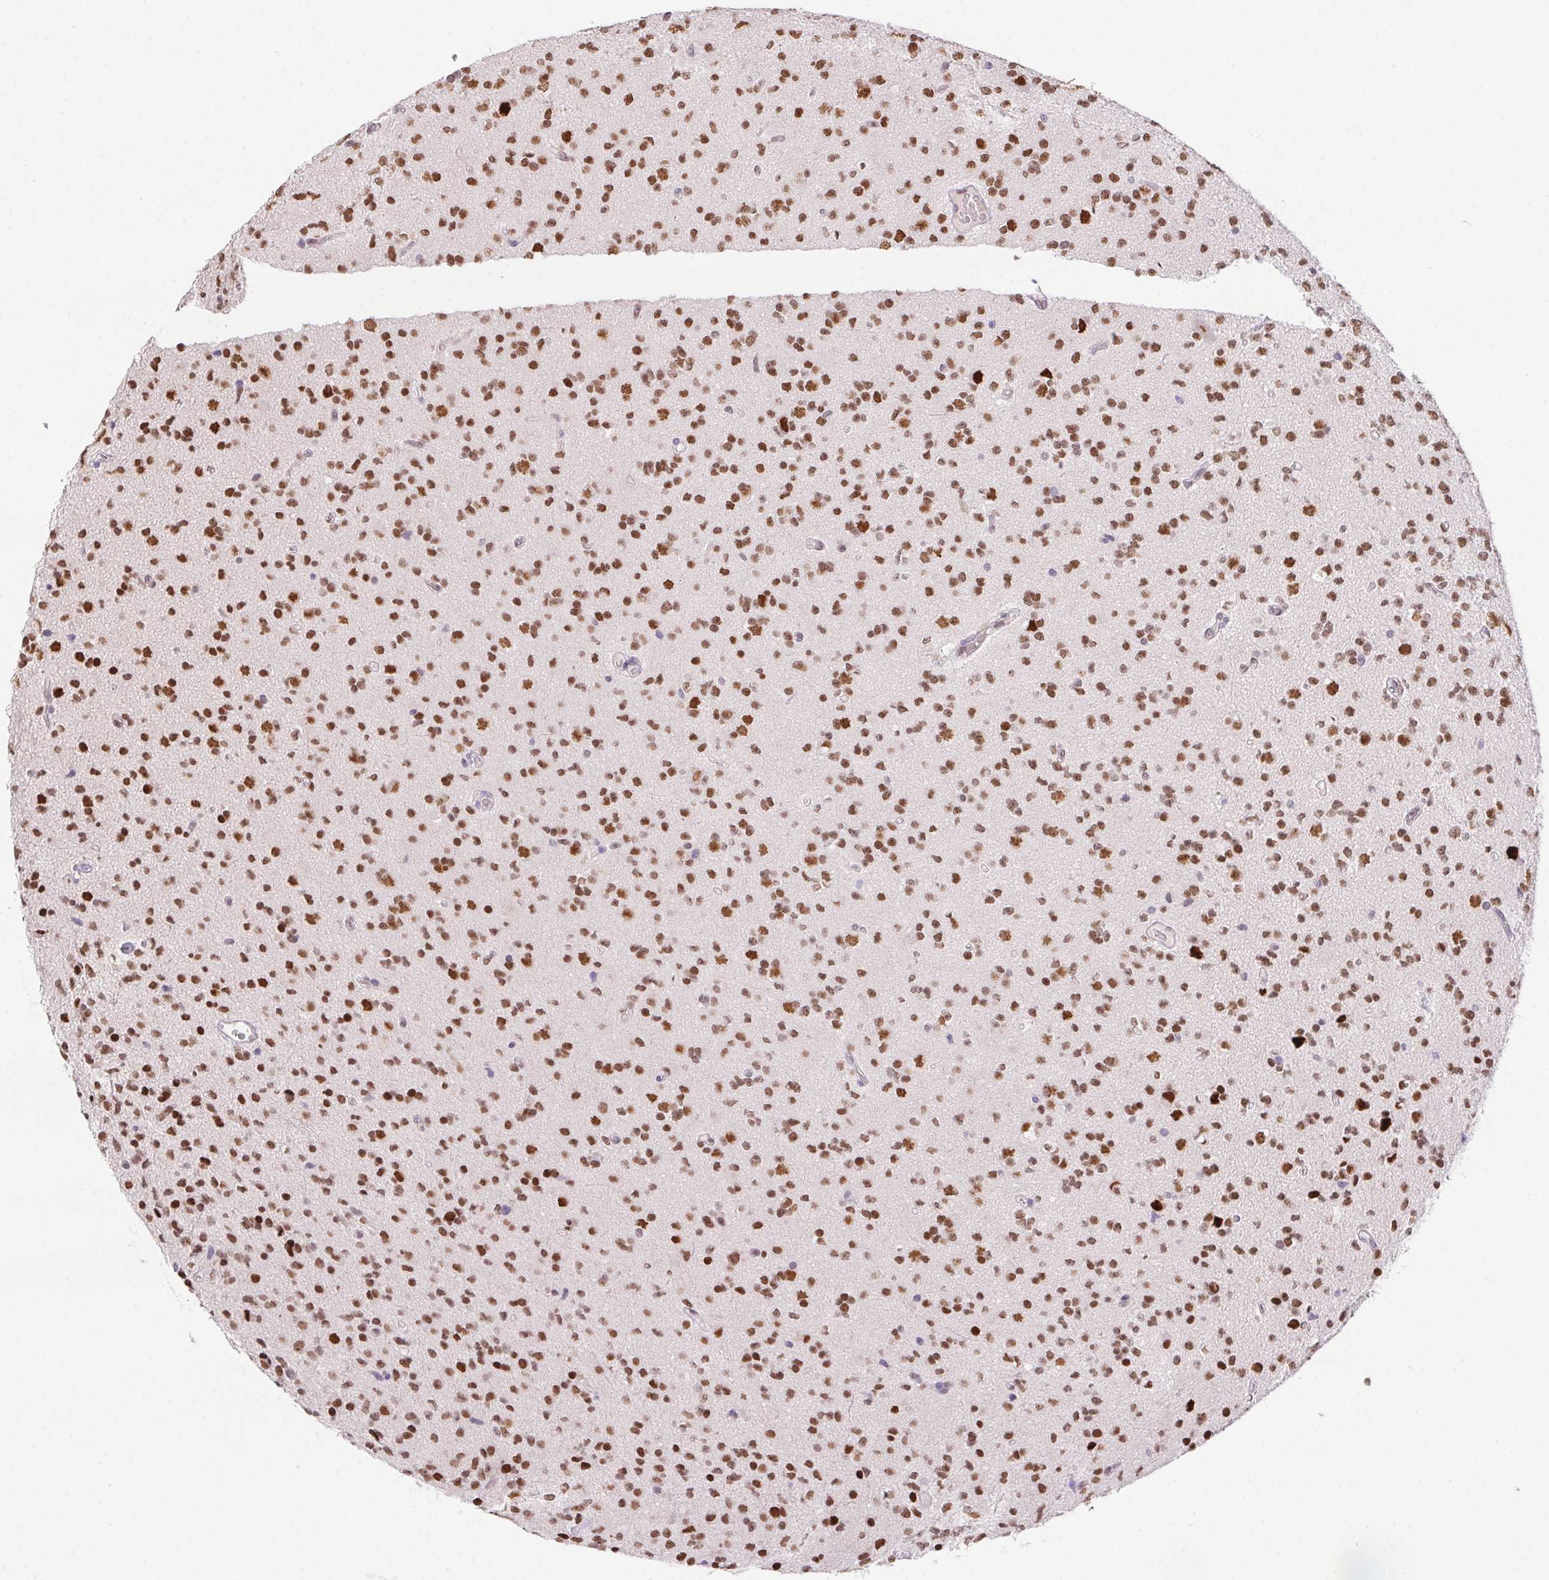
{"staining": {"intensity": "moderate", "quantity": ">75%", "location": "nuclear"}, "tissue": "glioma", "cell_type": "Tumor cells", "image_type": "cancer", "snomed": [{"axis": "morphology", "description": "Glioma, malignant, High grade"}, {"axis": "topography", "description": "Brain"}], "caption": "Brown immunohistochemical staining in glioma reveals moderate nuclear staining in approximately >75% of tumor cells.", "gene": "SP9", "patient": {"sex": "male", "age": 36}}